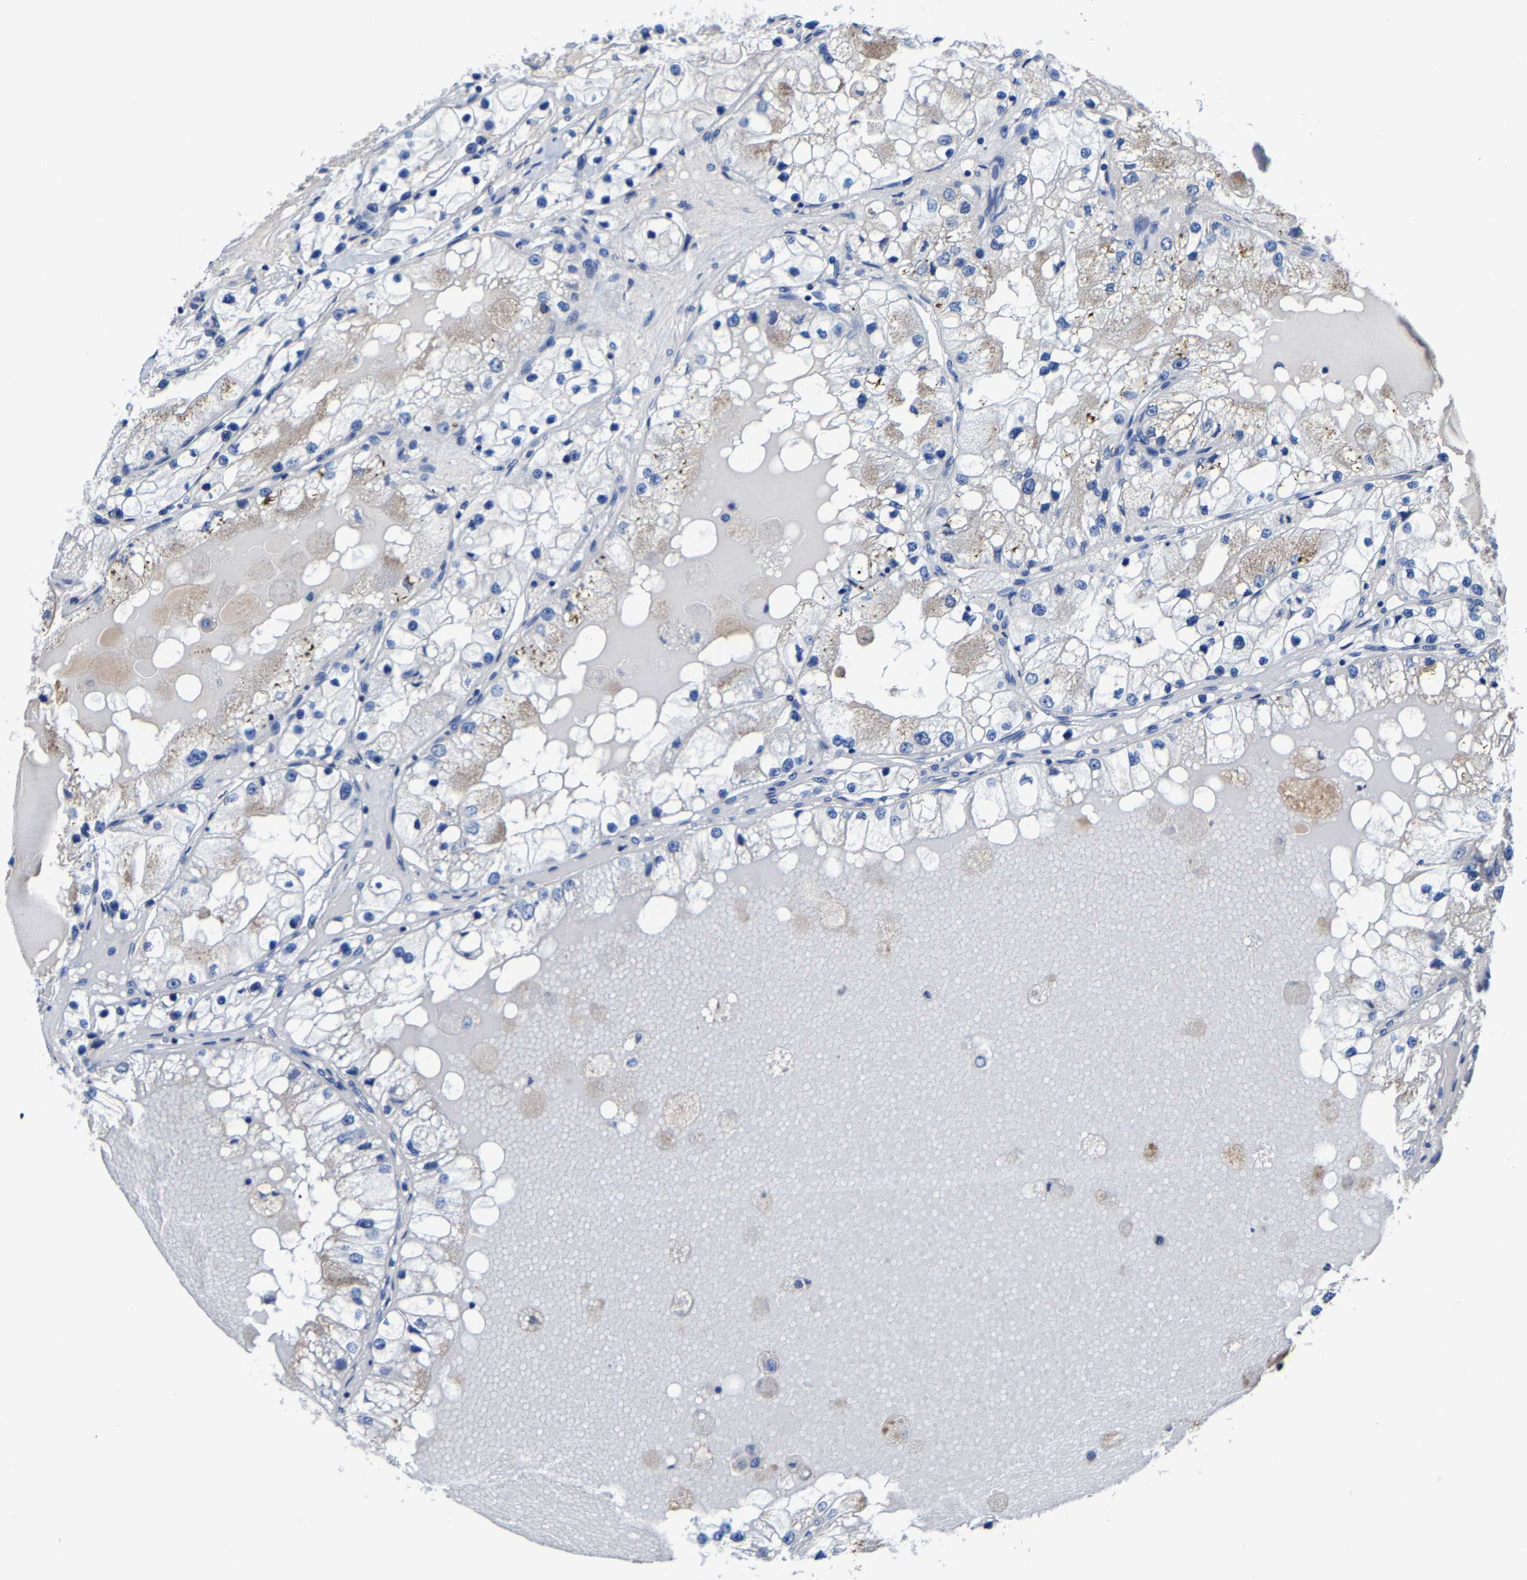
{"staining": {"intensity": "weak", "quantity": "<25%", "location": "cytoplasmic/membranous"}, "tissue": "renal cancer", "cell_type": "Tumor cells", "image_type": "cancer", "snomed": [{"axis": "morphology", "description": "Adenocarcinoma, NOS"}, {"axis": "topography", "description": "Kidney"}], "caption": "Immunohistochemical staining of human renal cancer (adenocarcinoma) shows no significant staining in tumor cells. Nuclei are stained in blue.", "gene": "SRPK2", "patient": {"sex": "male", "age": 68}}